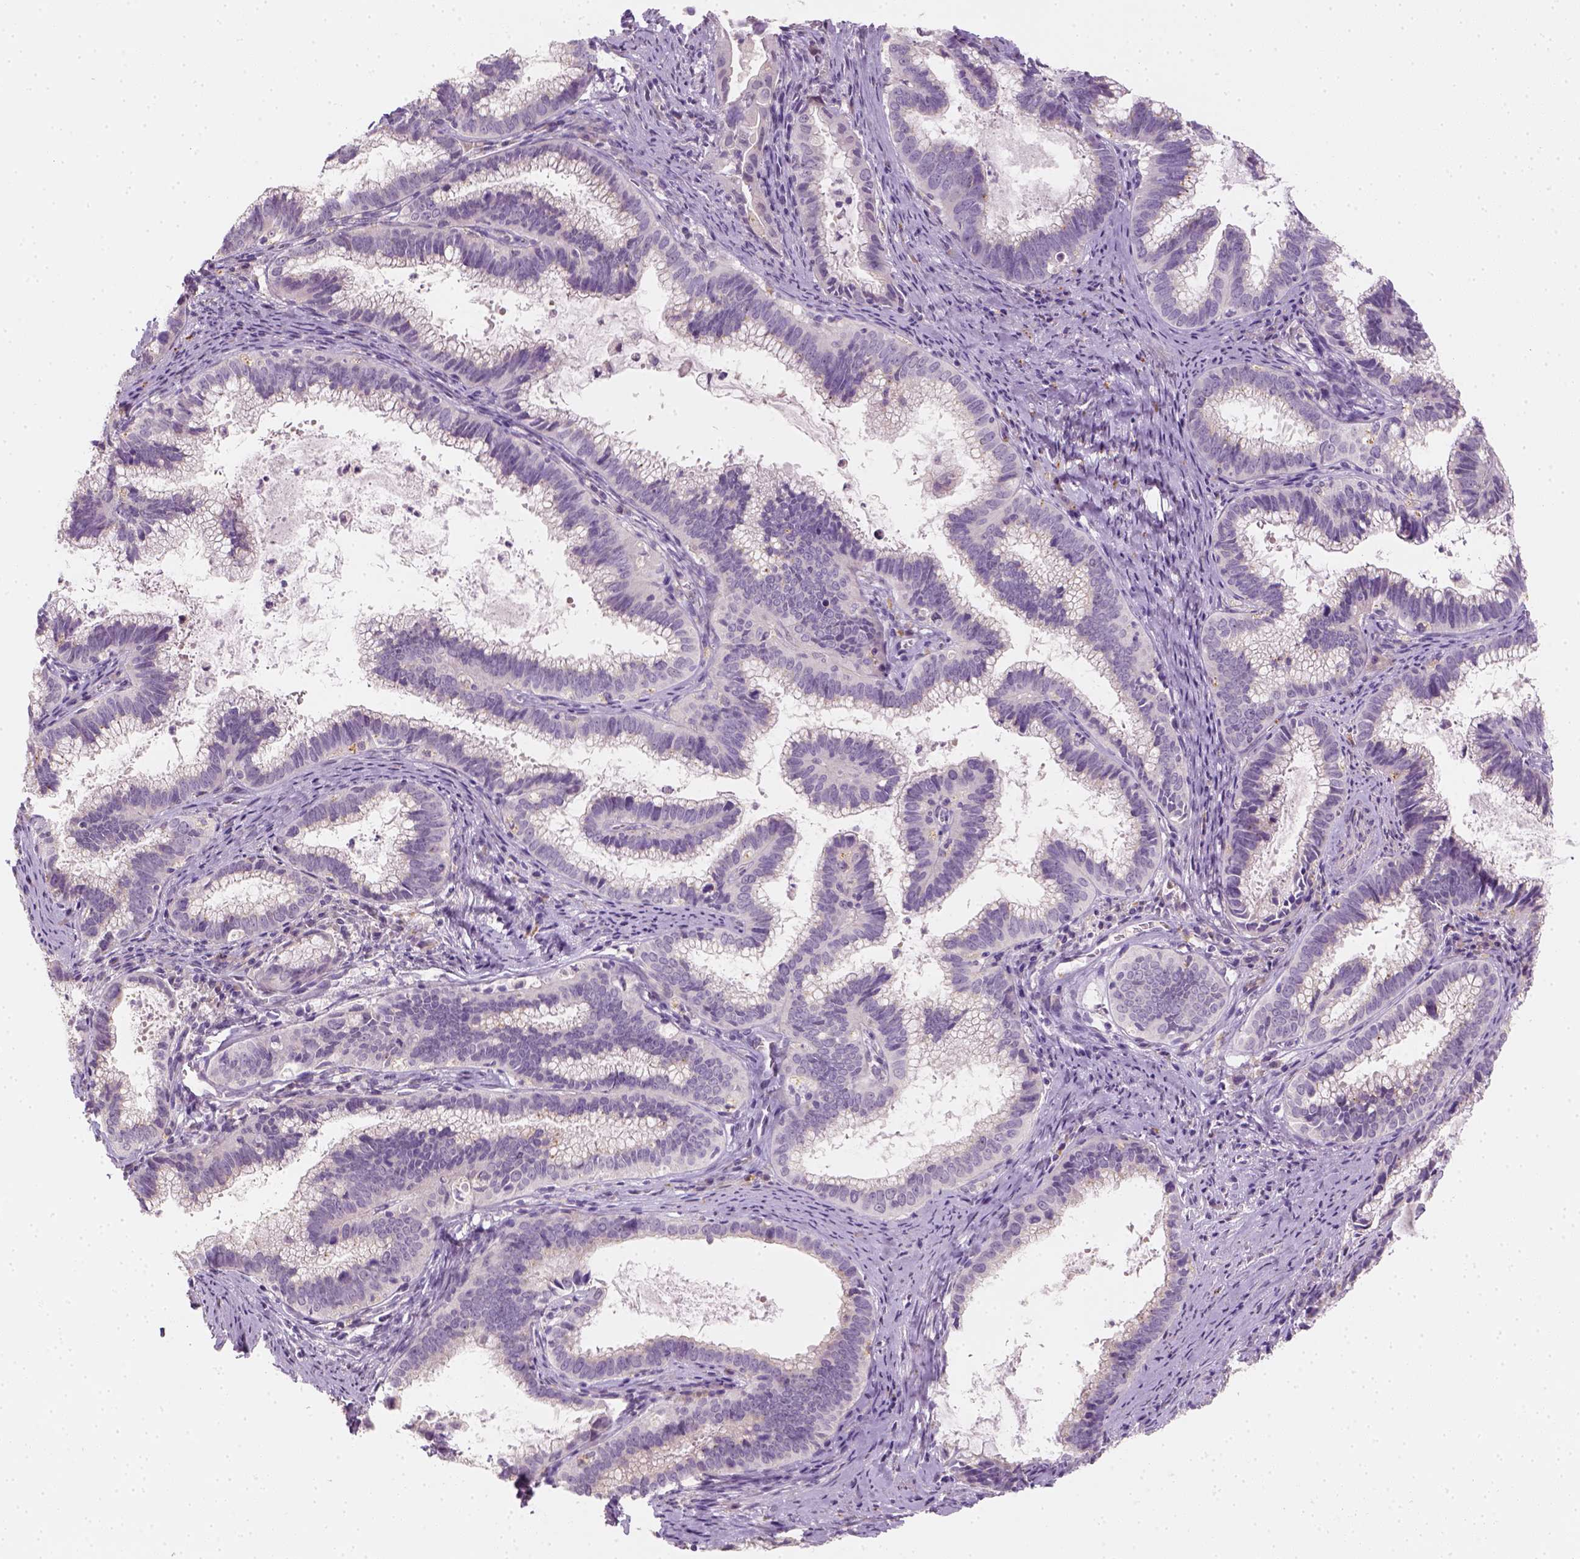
{"staining": {"intensity": "negative", "quantity": "none", "location": "none"}, "tissue": "cervical cancer", "cell_type": "Tumor cells", "image_type": "cancer", "snomed": [{"axis": "morphology", "description": "Adenocarcinoma, NOS"}, {"axis": "topography", "description": "Cervix"}], "caption": "This is an immunohistochemistry (IHC) photomicrograph of cervical adenocarcinoma. There is no expression in tumor cells.", "gene": "FAM163B", "patient": {"sex": "female", "age": 61}}